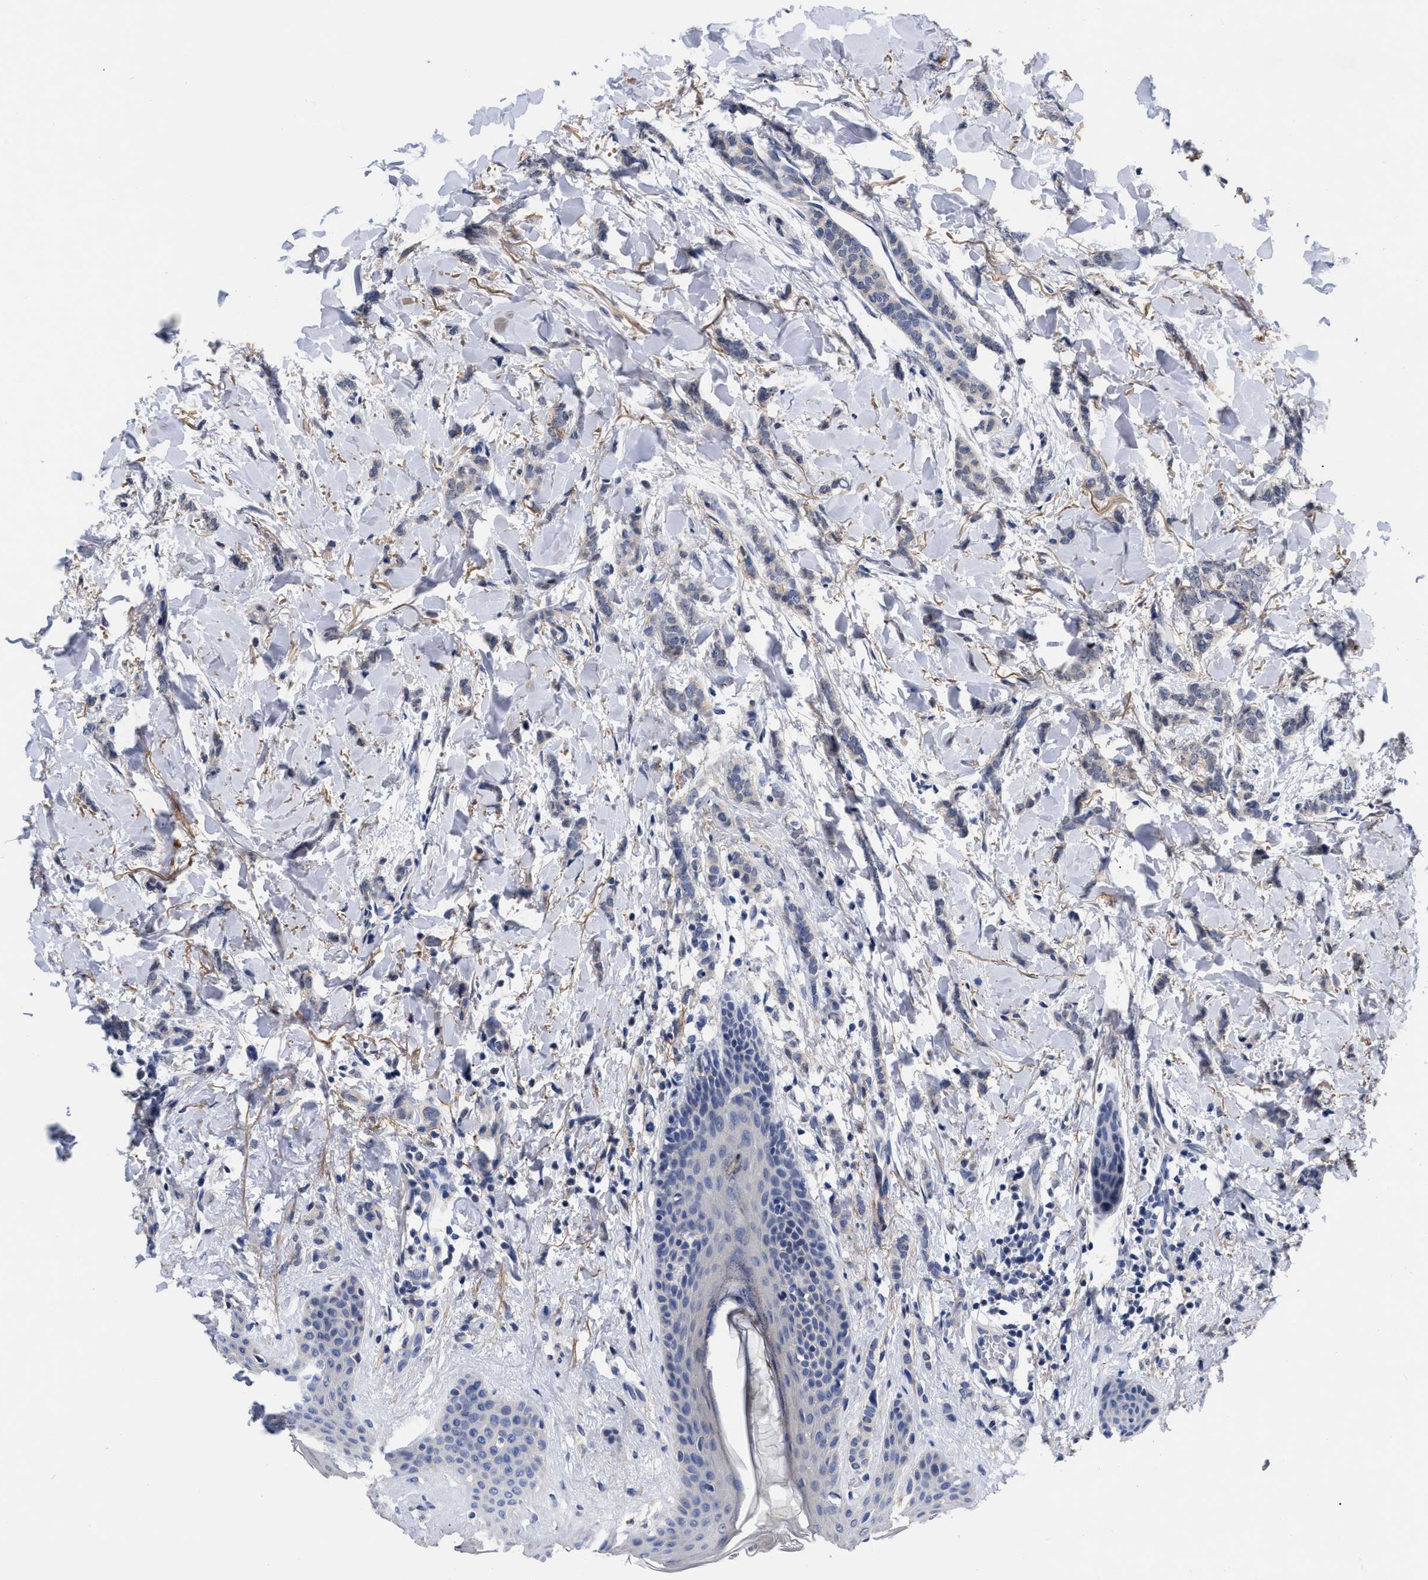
{"staining": {"intensity": "negative", "quantity": "none", "location": "none"}, "tissue": "breast cancer", "cell_type": "Tumor cells", "image_type": "cancer", "snomed": [{"axis": "morphology", "description": "Lobular carcinoma"}, {"axis": "topography", "description": "Skin"}, {"axis": "topography", "description": "Breast"}], "caption": "A high-resolution micrograph shows immunohistochemistry (IHC) staining of breast cancer (lobular carcinoma), which demonstrates no significant staining in tumor cells. (DAB (3,3'-diaminobenzidine) immunohistochemistry with hematoxylin counter stain).", "gene": "CCN5", "patient": {"sex": "female", "age": 46}}